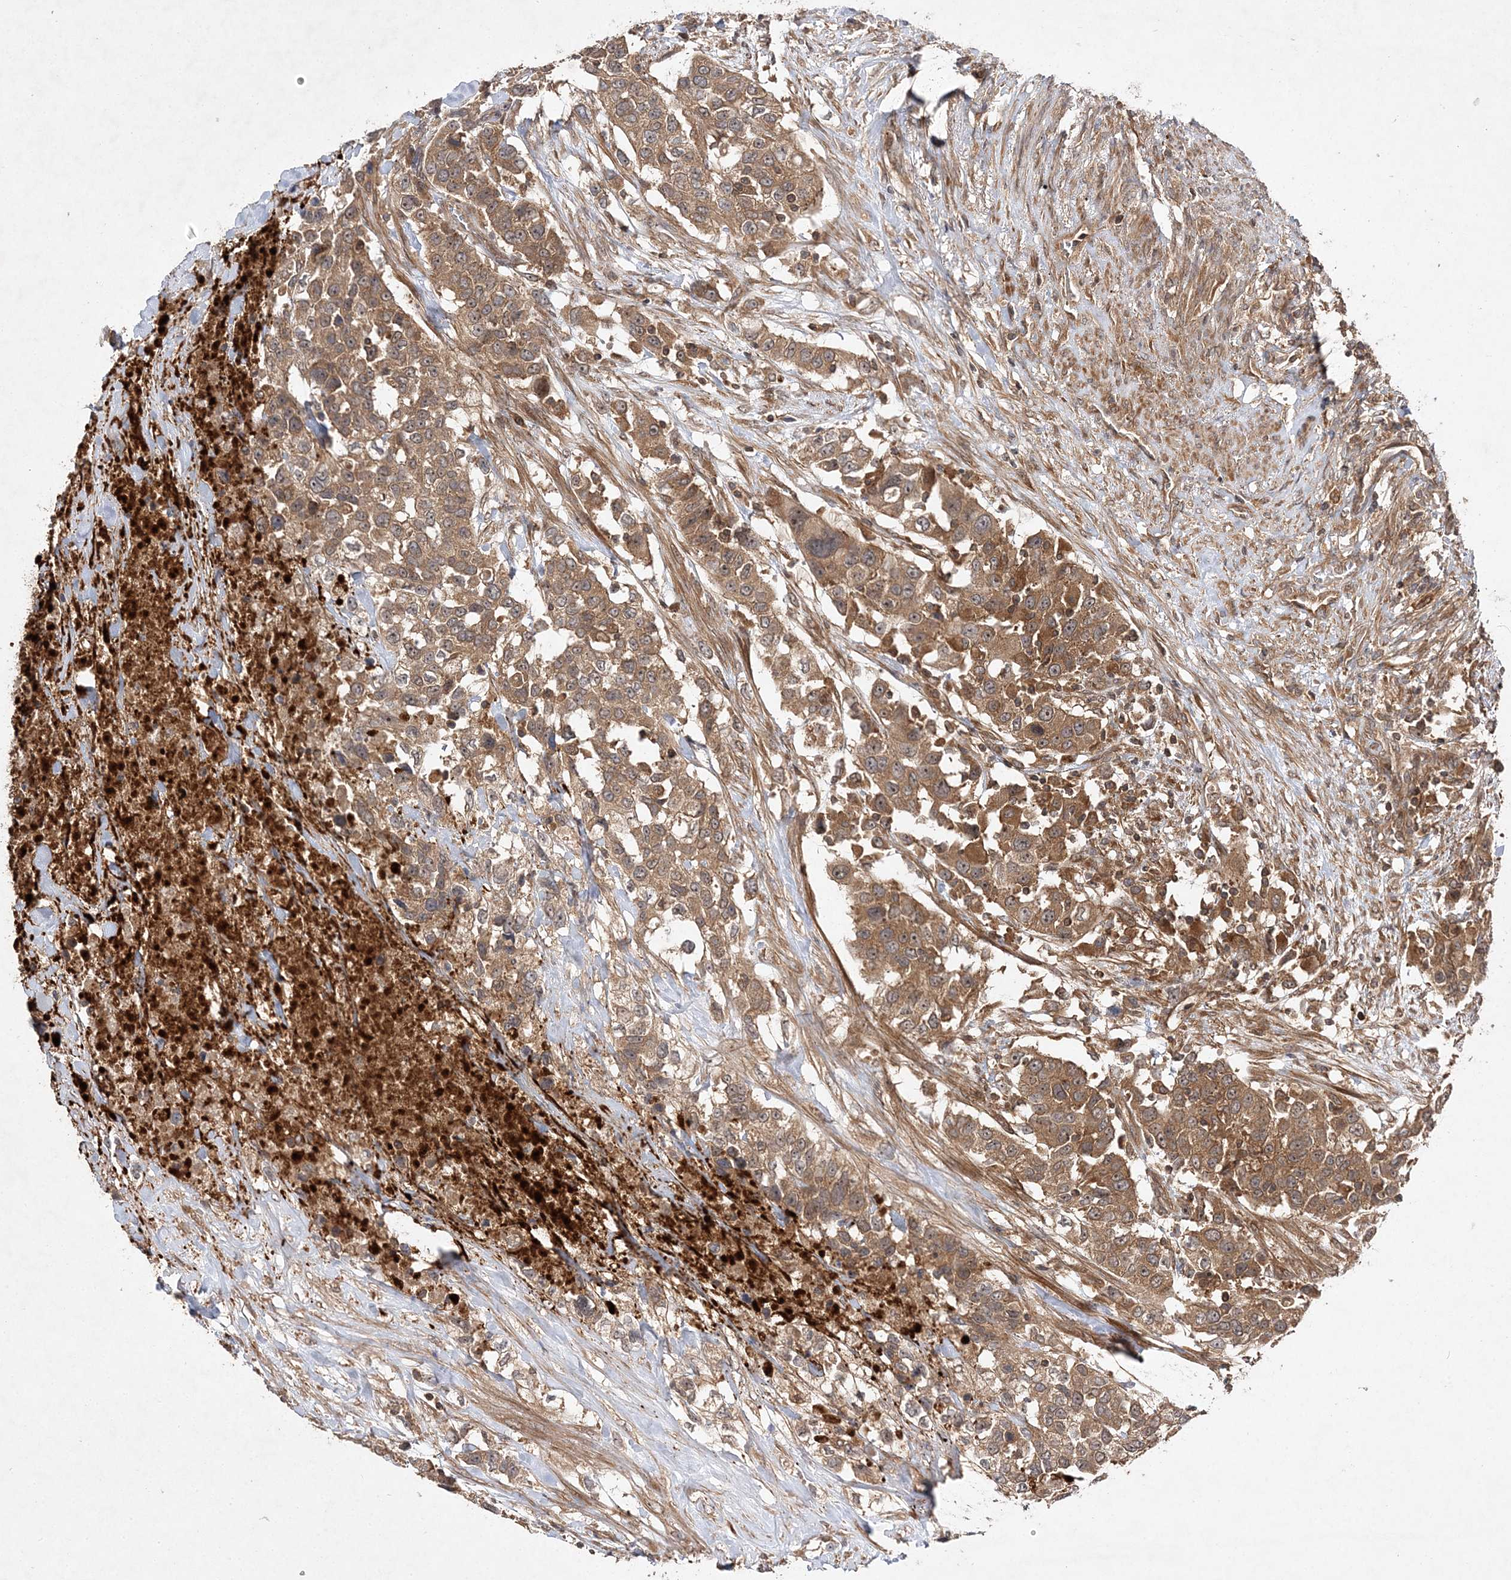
{"staining": {"intensity": "moderate", "quantity": ">75%", "location": "cytoplasmic/membranous"}, "tissue": "urothelial cancer", "cell_type": "Tumor cells", "image_type": "cancer", "snomed": [{"axis": "morphology", "description": "Urothelial carcinoma, High grade"}, {"axis": "topography", "description": "Urinary bladder"}], "caption": "DAB (3,3'-diaminobenzidine) immunohistochemical staining of human urothelial cancer shows moderate cytoplasmic/membranous protein staining in approximately >75% of tumor cells.", "gene": "TMEM9B", "patient": {"sex": "female", "age": 80}}